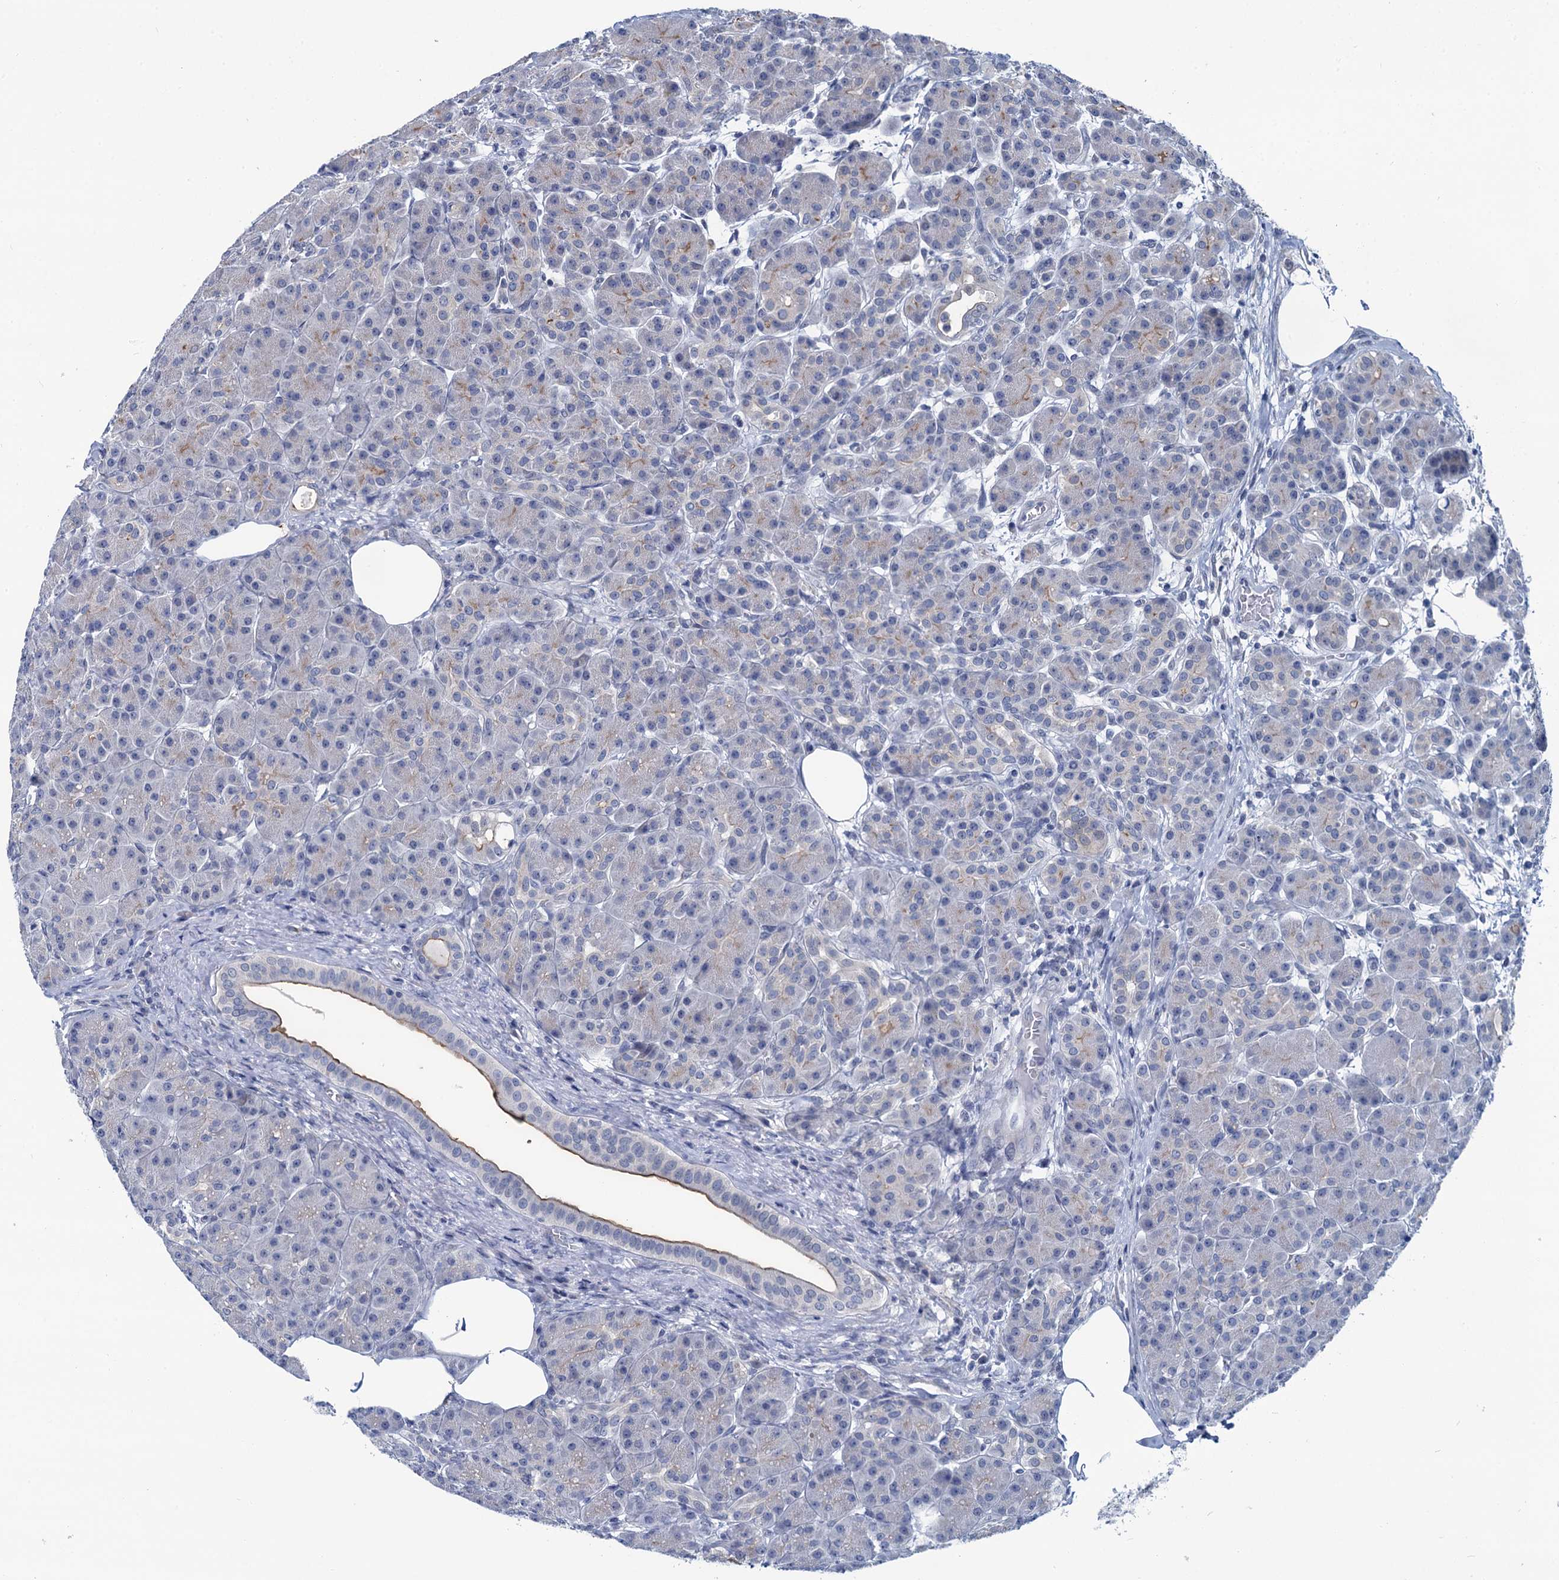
{"staining": {"intensity": "weak", "quantity": "<25%", "location": "cytoplasmic/membranous"}, "tissue": "pancreas", "cell_type": "Exocrine glandular cells", "image_type": "normal", "snomed": [{"axis": "morphology", "description": "Normal tissue, NOS"}, {"axis": "topography", "description": "Pancreas"}], "caption": "Exocrine glandular cells show no significant expression in unremarkable pancreas. Brightfield microscopy of immunohistochemistry (IHC) stained with DAB (3,3'-diaminobenzidine) (brown) and hematoxylin (blue), captured at high magnification.", "gene": "MIOX", "patient": {"sex": "male", "age": 63}}